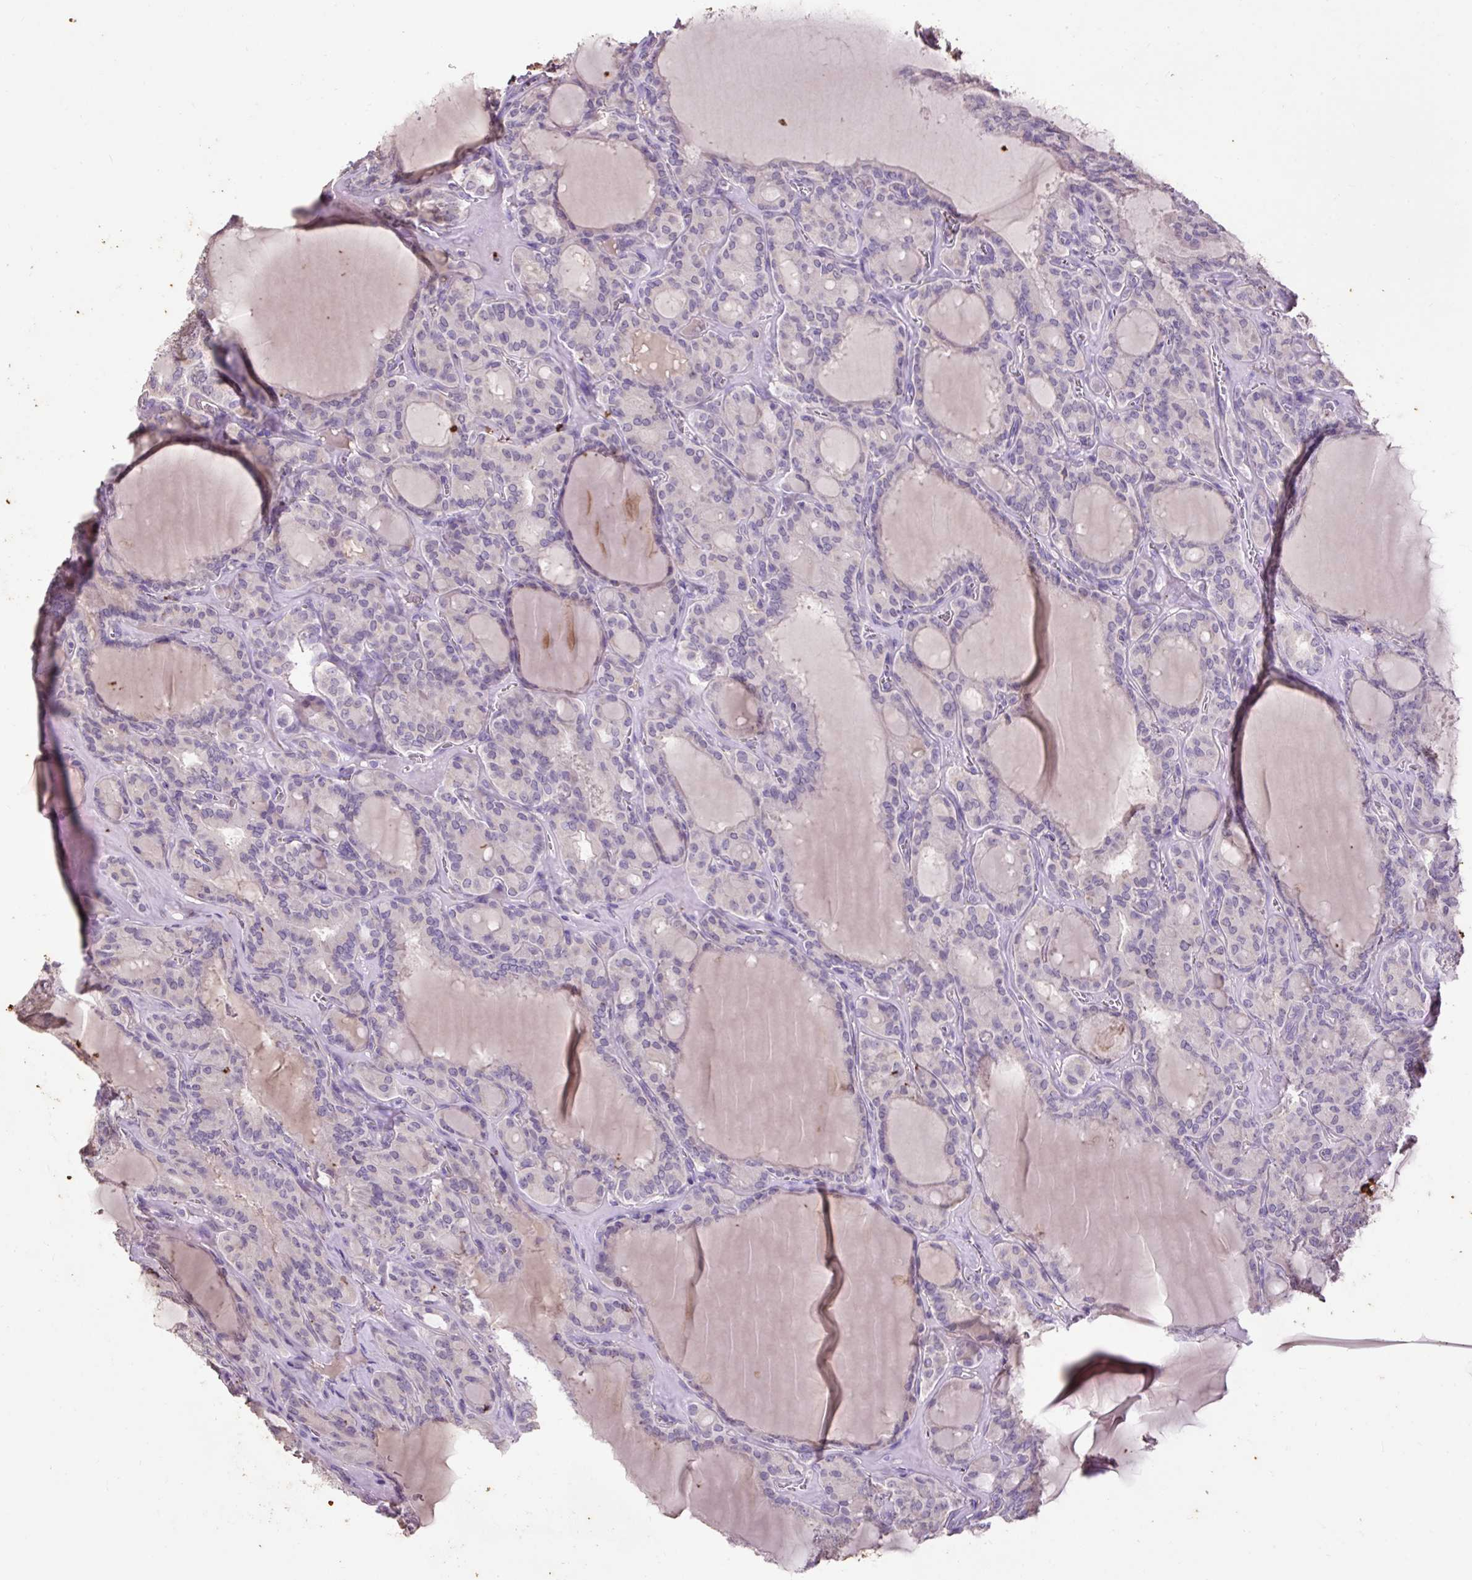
{"staining": {"intensity": "negative", "quantity": "none", "location": "none"}, "tissue": "thyroid cancer", "cell_type": "Tumor cells", "image_type": "cancer", "snomed": [{"axis": "morphology", "description": "Papillary adenocarcinoma, NOS"}, {"axis": "topography", "description": "Thyroid gland"}], "caption": "Thyroid cancer was stained to show a protein in brown. There is no significant positivity in tumor cells. Brightfield microscopy of immunohistochemistry (IHC) stained with DAB (brown) and hematoxylin (blue), captured at high magnification.", "gene": "LRTM2", "patient": {"sex": "male", "age": 87}}